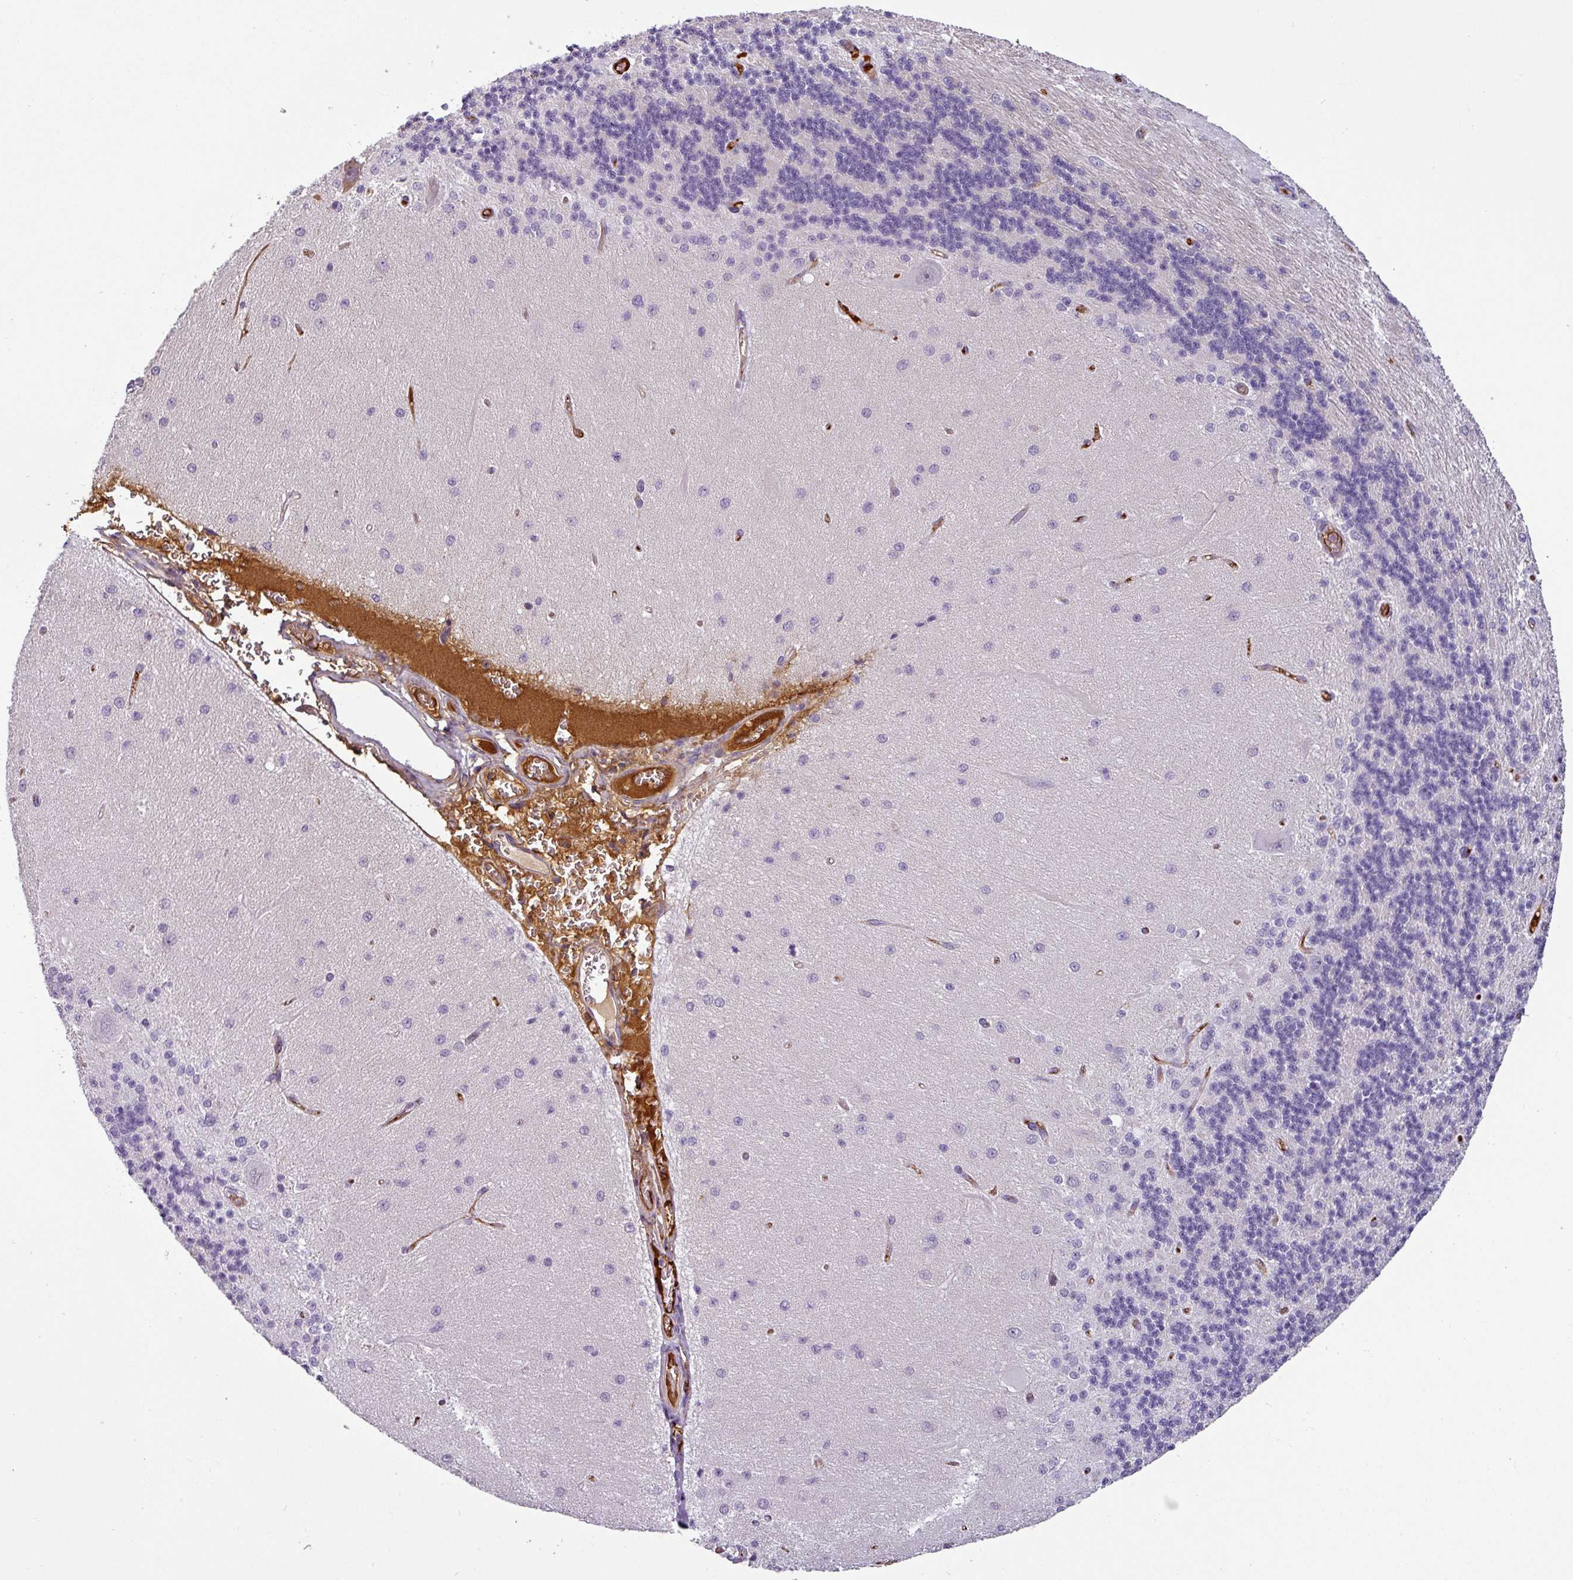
{"staining": {"intensity": "negative", "quantity": "none", "location": "none"}, "tissue": "cerebellum", "cell_type": "Cells in granular layer", "image_type": "normal", "snomed": [{"axis": "morphology", "description": "Normal tissue, NOS"}, {"axis": "topography", "description": "Cerebellum"}], "caption": "High power microscopy micrograph of an immunohistochemistry photomicrograph of benign cerebellum, revealing no significant staining in cells in granular layer.", "gene": "APOC1", "patient": {"sex": "female", "age": 29}}